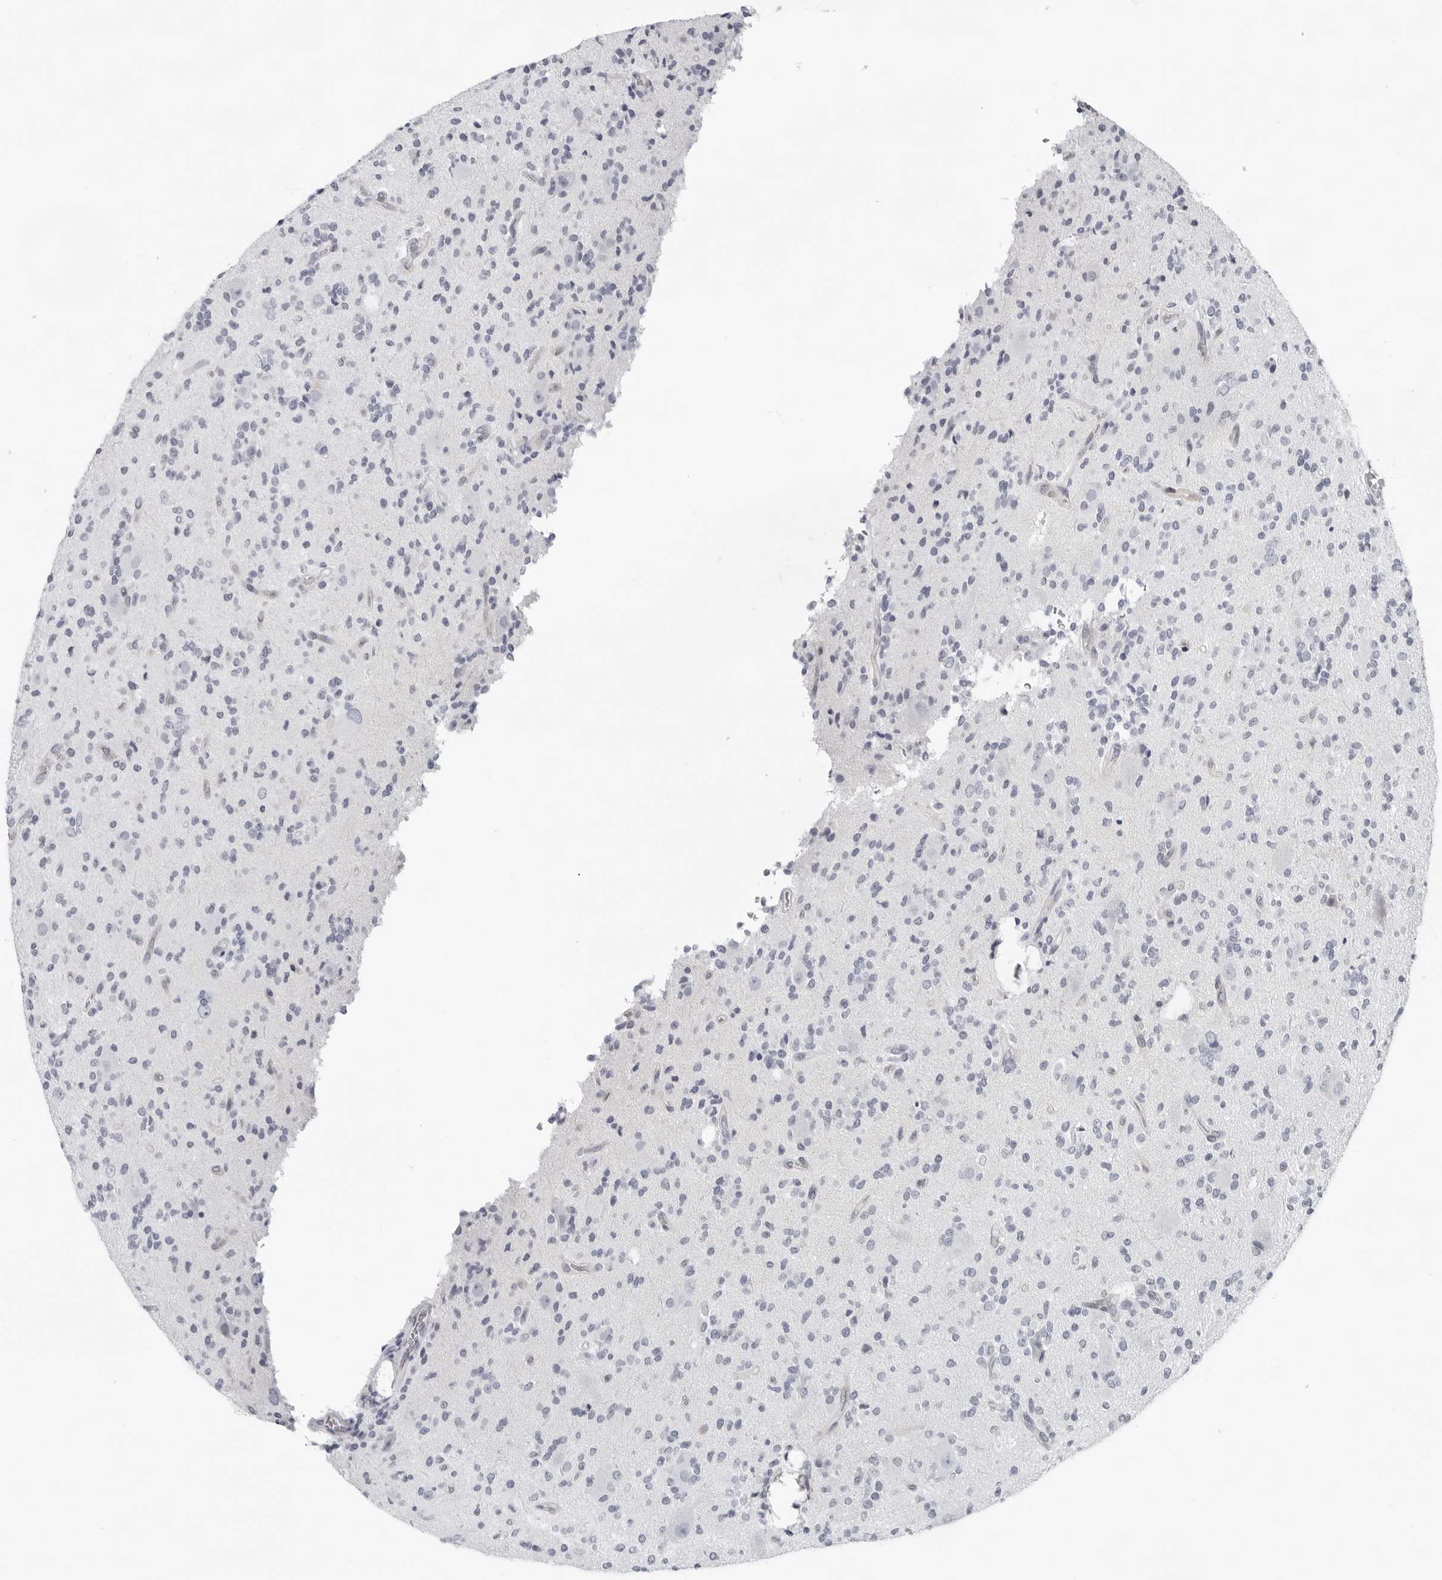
{"staining": {"intensity": "negative", "quantity": "none", "location": "none"}, "tissue": "glioma", "cell_type": "Tumor cells", "image_type": "cancer", "snomed": [{"axis": "morphology", "description": "Glioma, malignant, High grade"}, {"axis": "topography", "description": "Brain"}], "caption": "A histopathology image of human glioma is negative for staining in tumor cells.", "gene": "CCDC28B", "patient": {"sex": "male", "age": 34}}